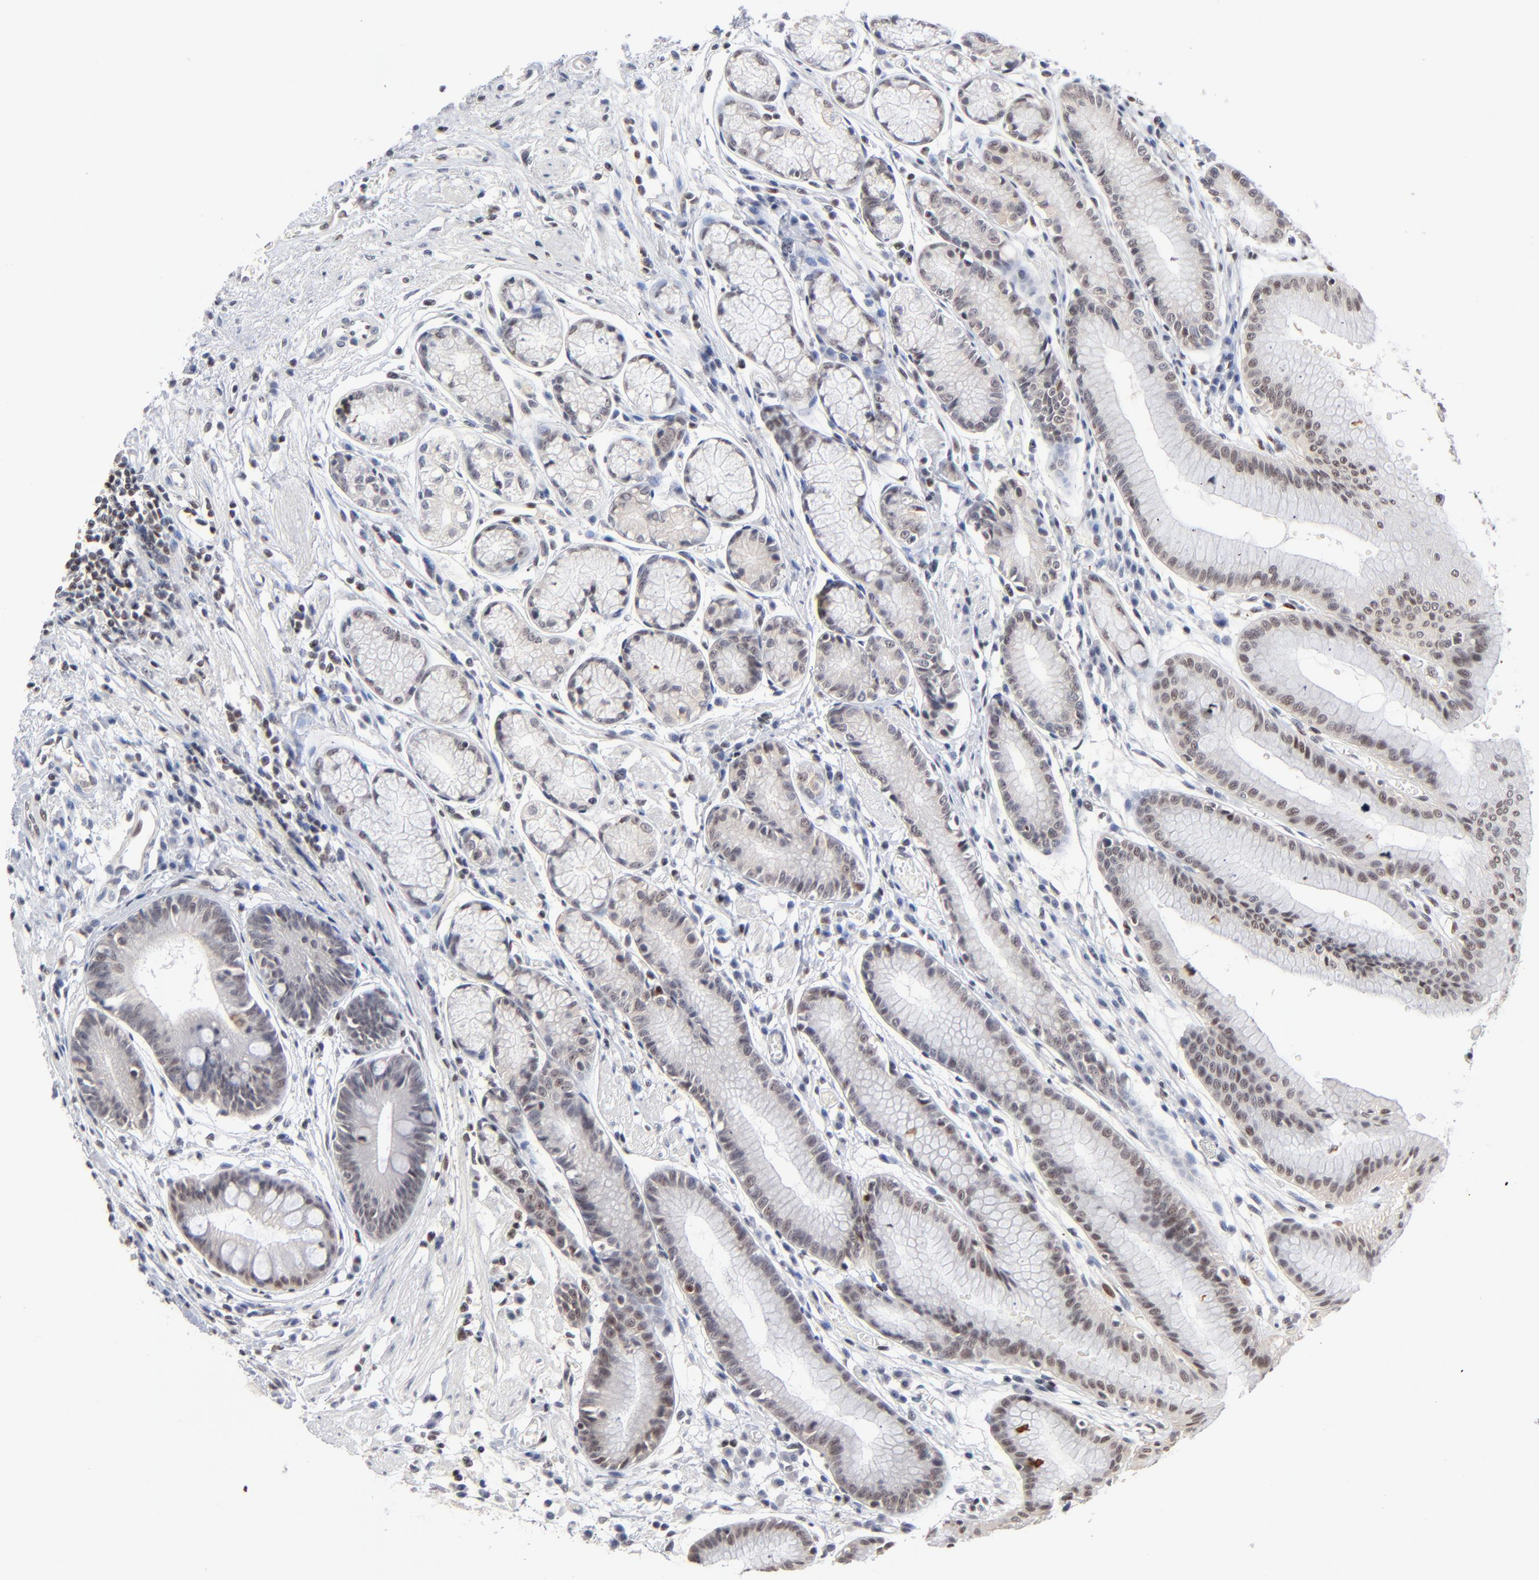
{"staining": {"intensity": "weak", "quantity": "25%-75%", "location": "nuclear"}, "tissue": "stomach", "cell_type": "Glandular cells", "image_type": "normal", "snomed": [{"axis": "morphology", "description": "Normal tissue, NOS"}, {"axis": "morphology", "description": "Inflammation, NOS"}, {"axis": "topography", "description": "Stomach, lower"}], "caption": "Human stomach stained with a protein marker reveals weak staining in glandular cells.", "gene": "MAX", "patient": {"sex": "male", "age": 59}}